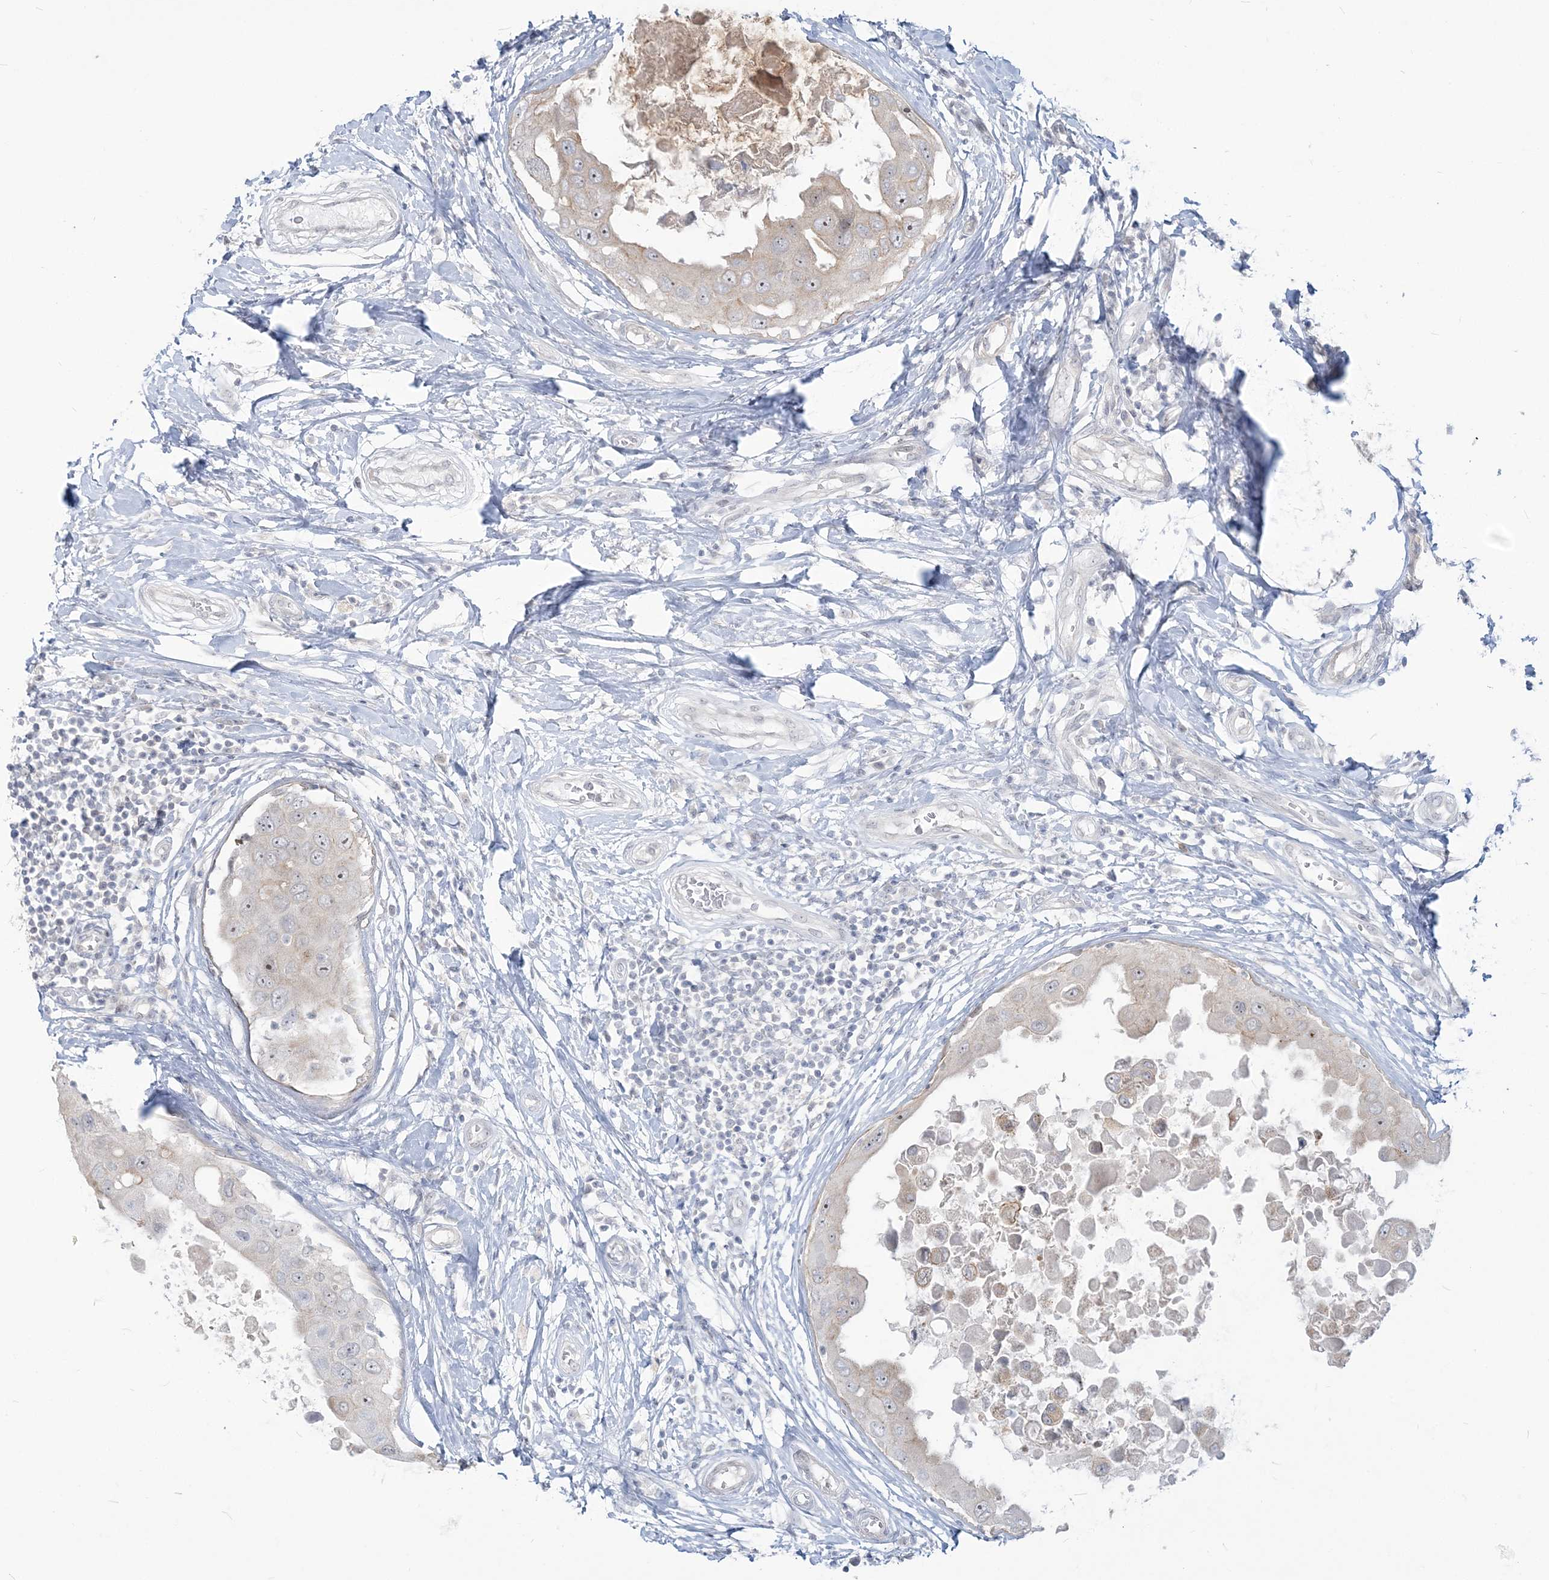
{"staining": {"intensity": "weak", "quantity": "25%-75%", "location": "cytoplasmic/membranous,nuclear"}, "tissue": "breast cancer", "cell_type": "Tumor cells", "image_type": "cancer", "snomed": [{"axis": "morphology", "description": "Duct carcinoma"}, {"axis": "topography", "description": "Breast"}], "caption": "This image exhibits breast cancer stained with IHC to label a protein in brown. The cytoplasmic/membranous and nuclear of tumor cells show weak positivity for the protein. Nuclei are counter-stained blue.", "gene": "SDAD1", "patient": {"sex": "female", "age": 27}}